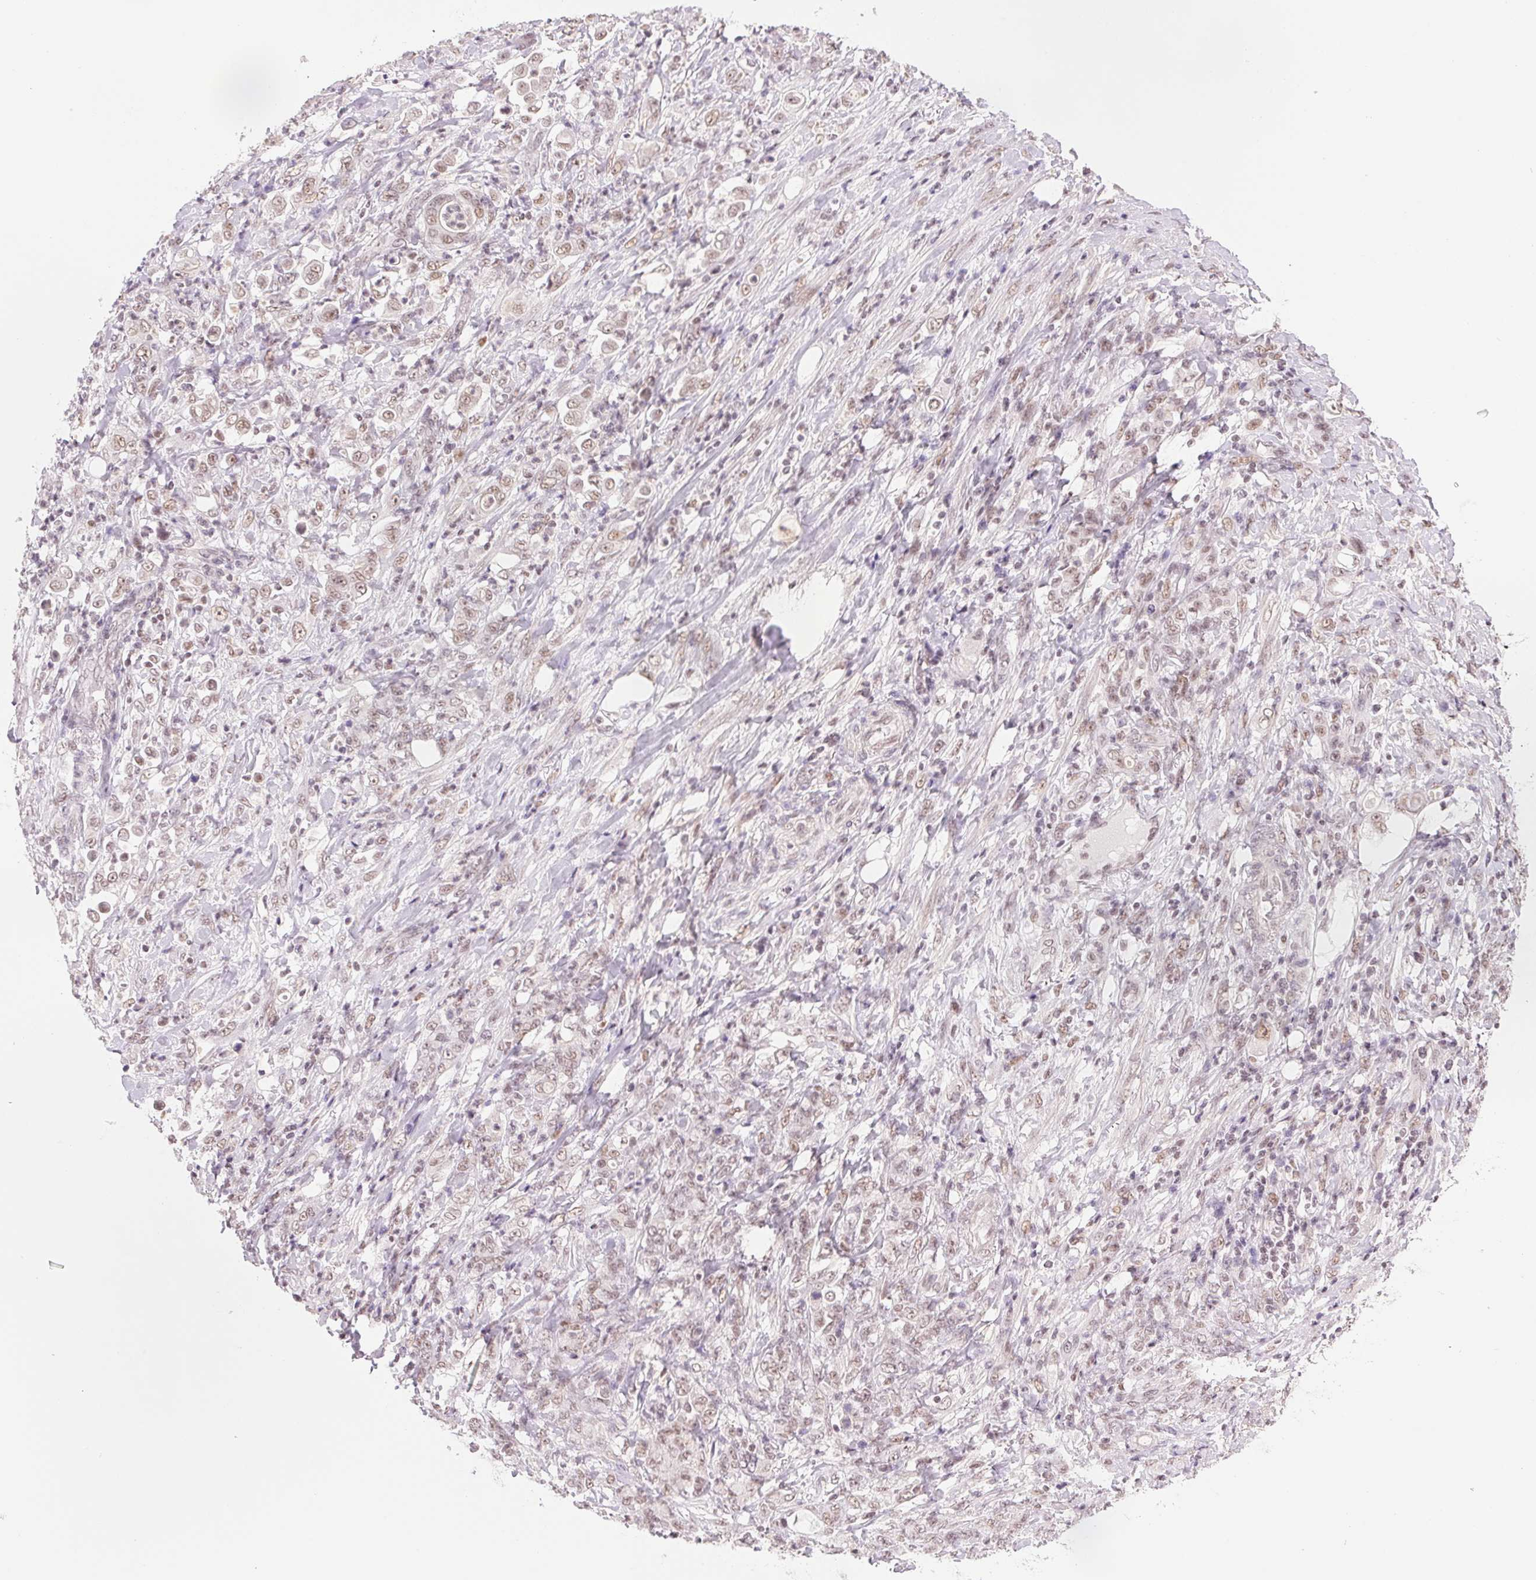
{"staining": {"intensity": "weak", "quantity": ">75%", "location": "nuclear"}, "tissue": "stomach cancer", "cell_type": "Tumor cells", "image_type": "cancer", "snomed": [{"axis": "morphology", "description": "Adenocarcinoma, NOS"}, {"axis": "topography", "description": "Stomach"}], "caption": "IHC (DAB (3,3'-diaminobenzidine)) staining of human stomach adenocarcinoma demonstrates weak nuclear protein positivity in approximately >75% of tumor cells.", "gene": "RPRD1B", "patient": {"sex": "female", "age": 79}}